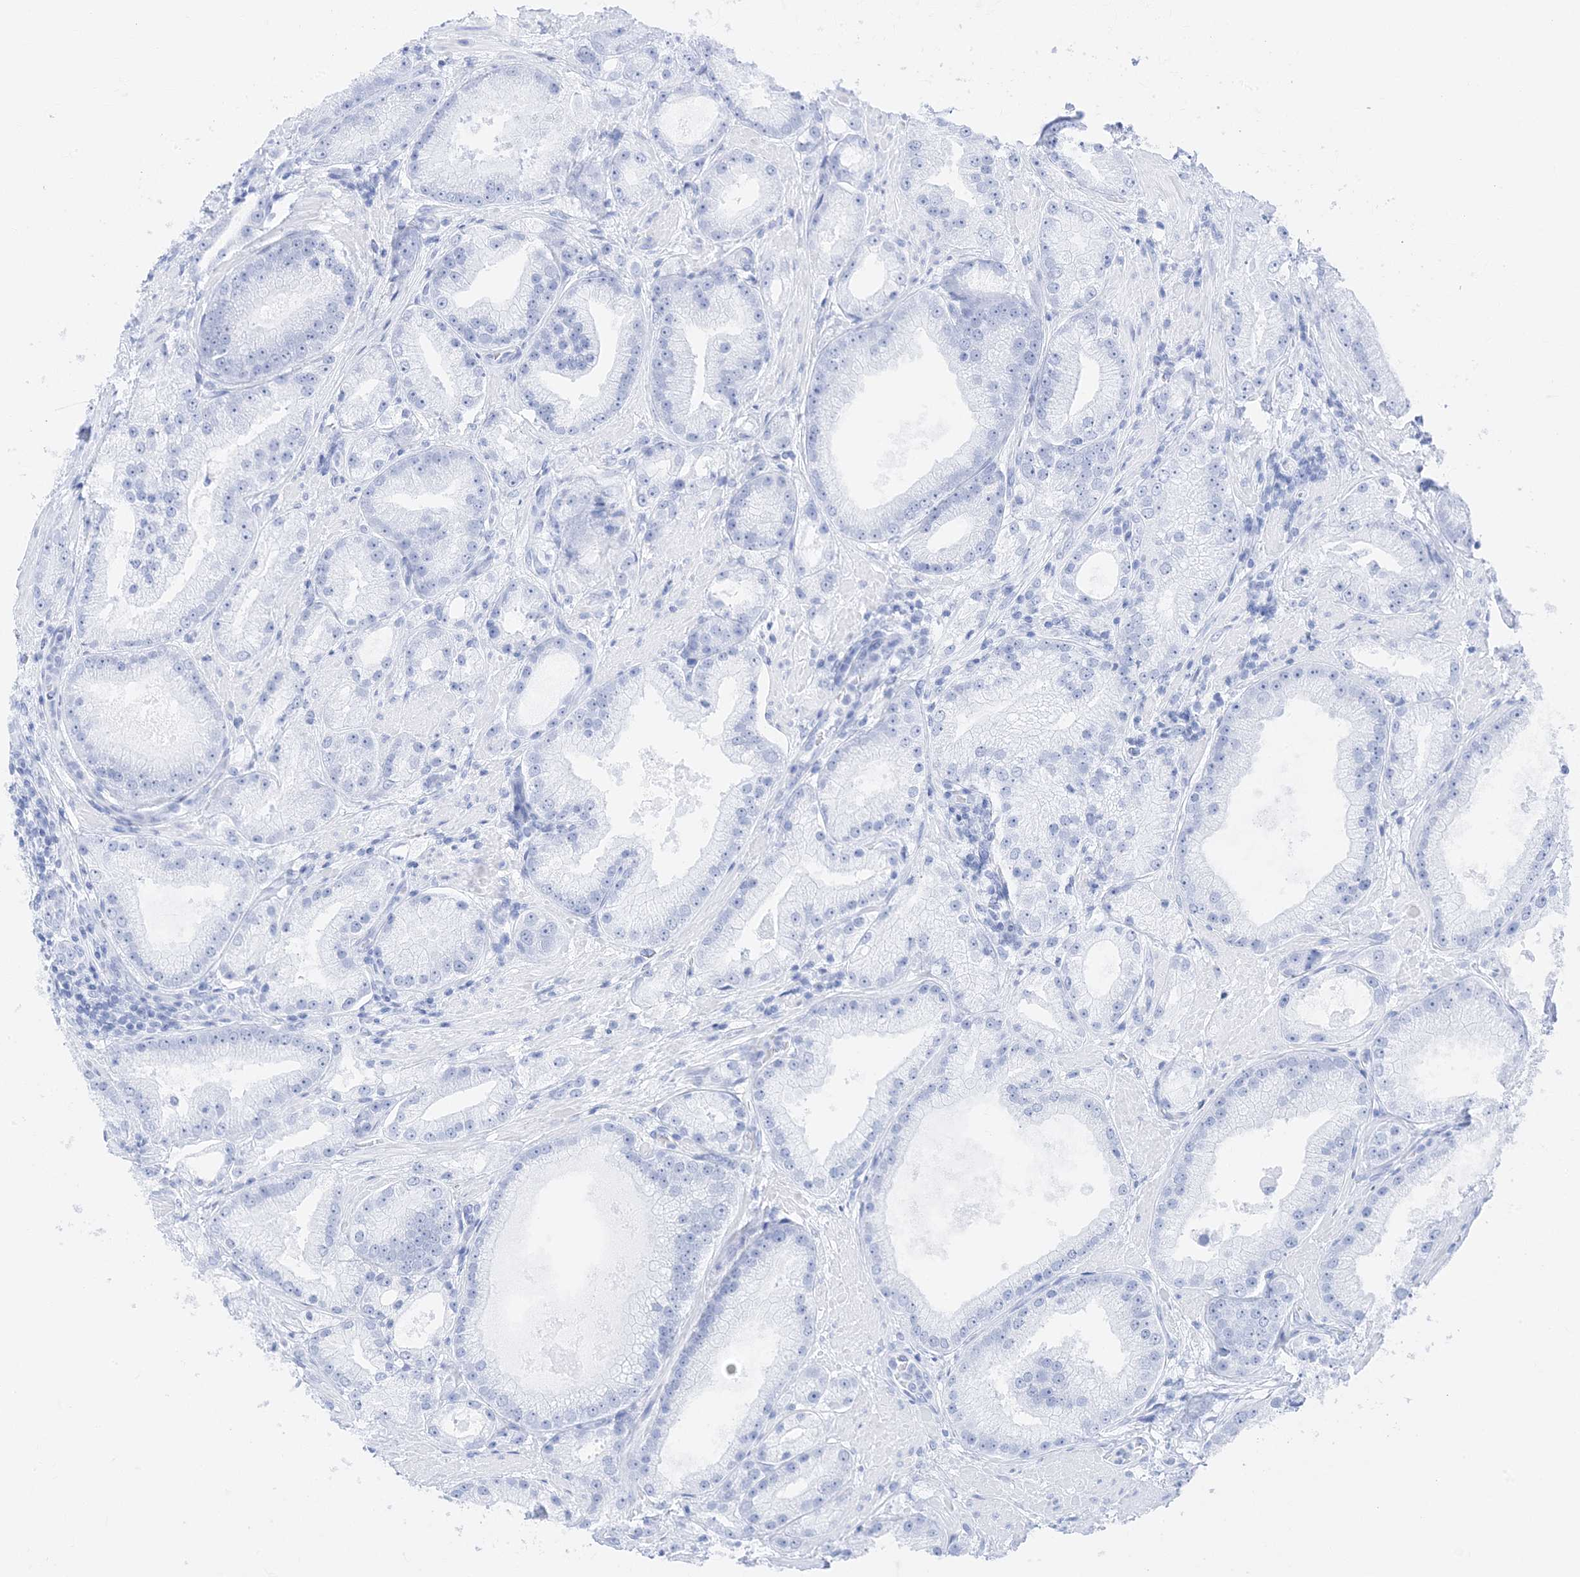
{"staining": {"intensity": "negative", "quantity": "none", "location": "none"}, "tissue": "prostate cancer", "cell_type": "Tumor cells", "image_type": "cancer", "snomed": [{"axis": "morphology", "description": "Adenocarcinoma, Low grade"}, {"axis": "topography", "description": "Prostate"}], "caption": "The micrograph reveals no significant positivity in tumor cells of prostate adenocarcinoma (low-grade).", "gene": "MUC17", "patient": {"sex": "male", "age": 67}}